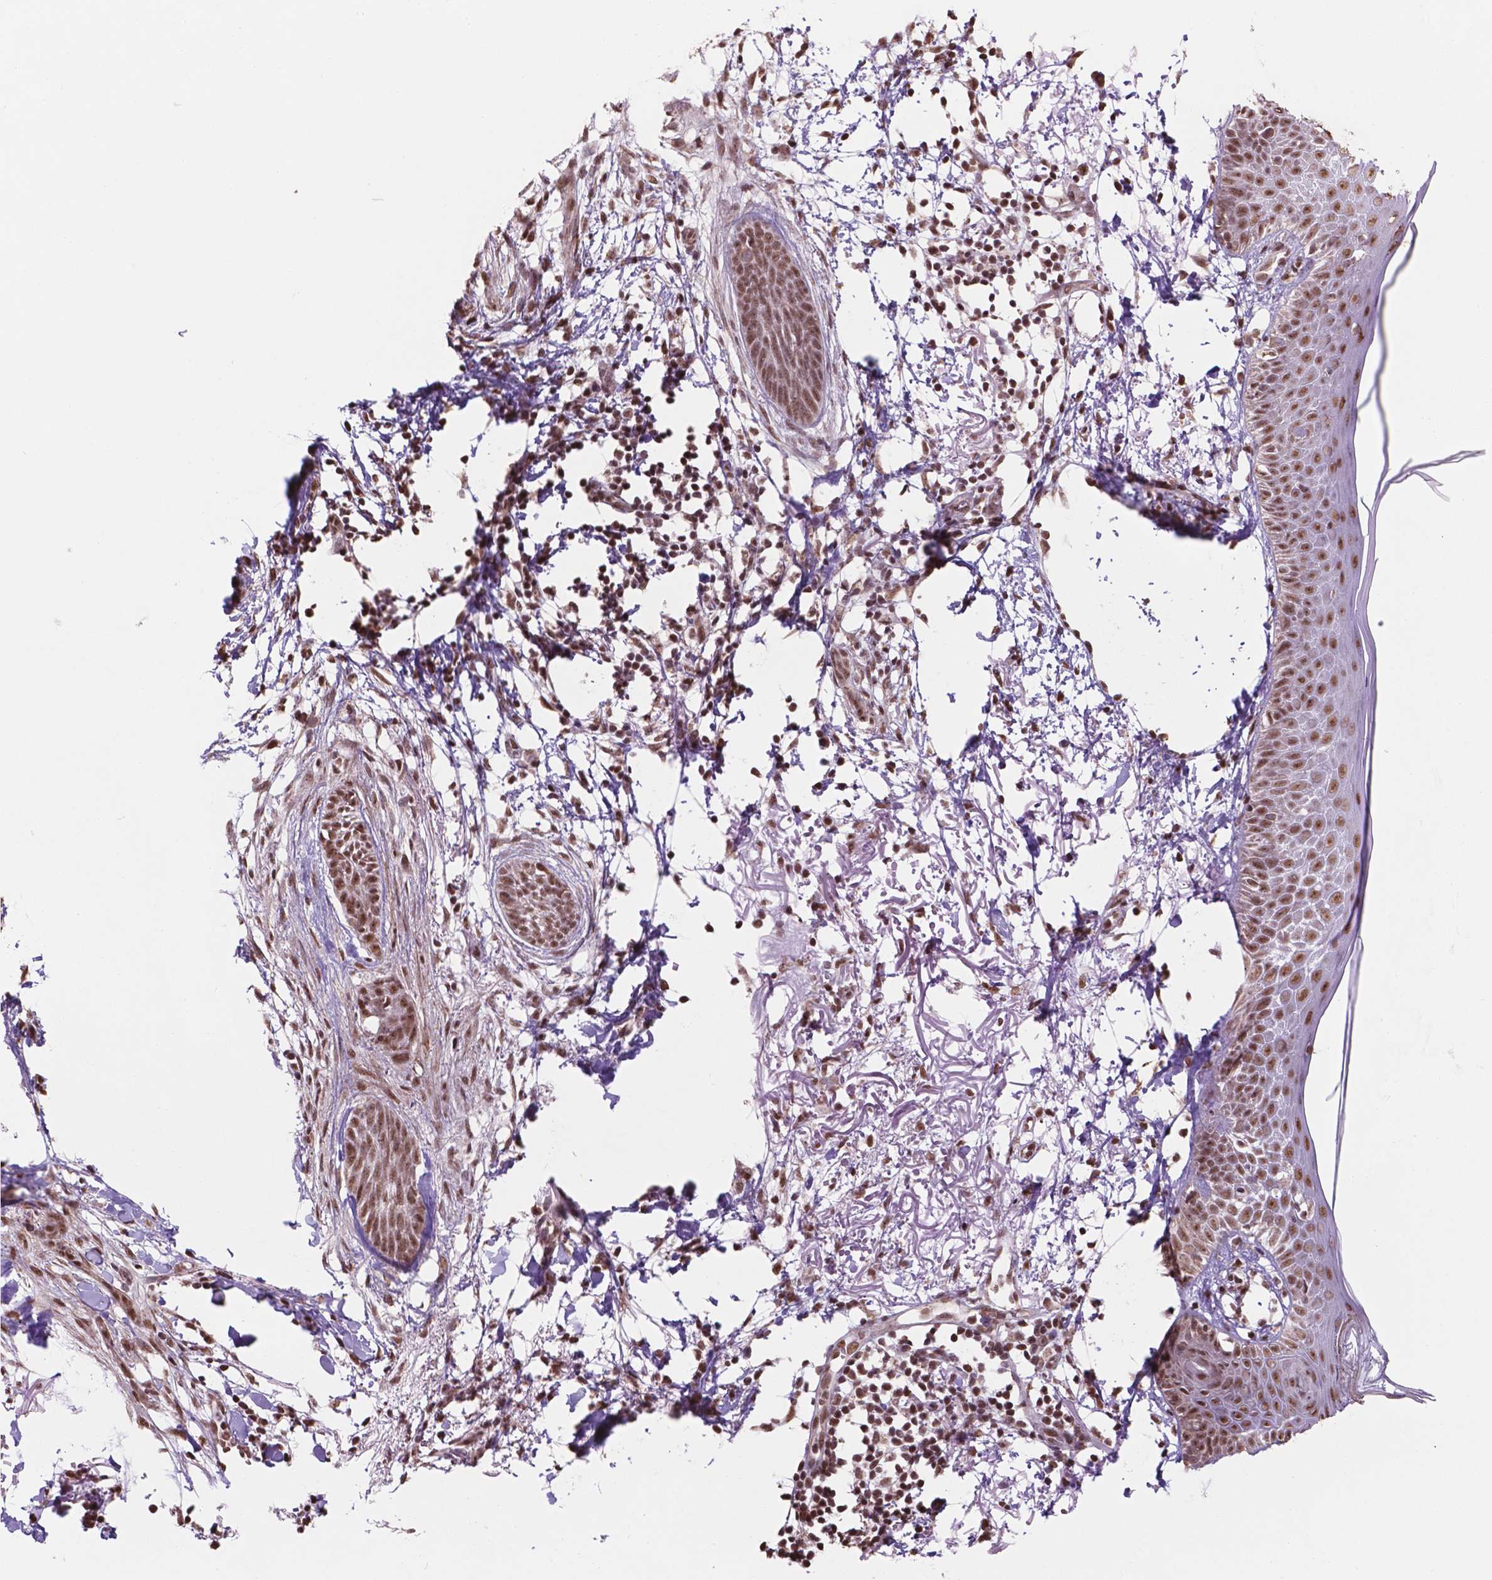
{"staining": {"intensity": "moderate", "quantity": ">75%", "location": "nuclear"}, "tissue": "skin cancer", "cell_type": "Tumor cells", "image_type": "cancer", "snomed": [{"axis": "morphology", "description": "Normal tissue, NOS"}, {"axis": "morphology", "description": "Basal cell carcinoma"}, {"axis": "topography", "description": "Skin"}], "caption": "Approximately >75% of tumor cells in human skin cancer (basal cell carcinoma) display moderate nuclear protein expression as visualized by brown immunohistochemical staining.", "gene": "NDUFA10", "patient": {"sex": "male", "age": 84}}